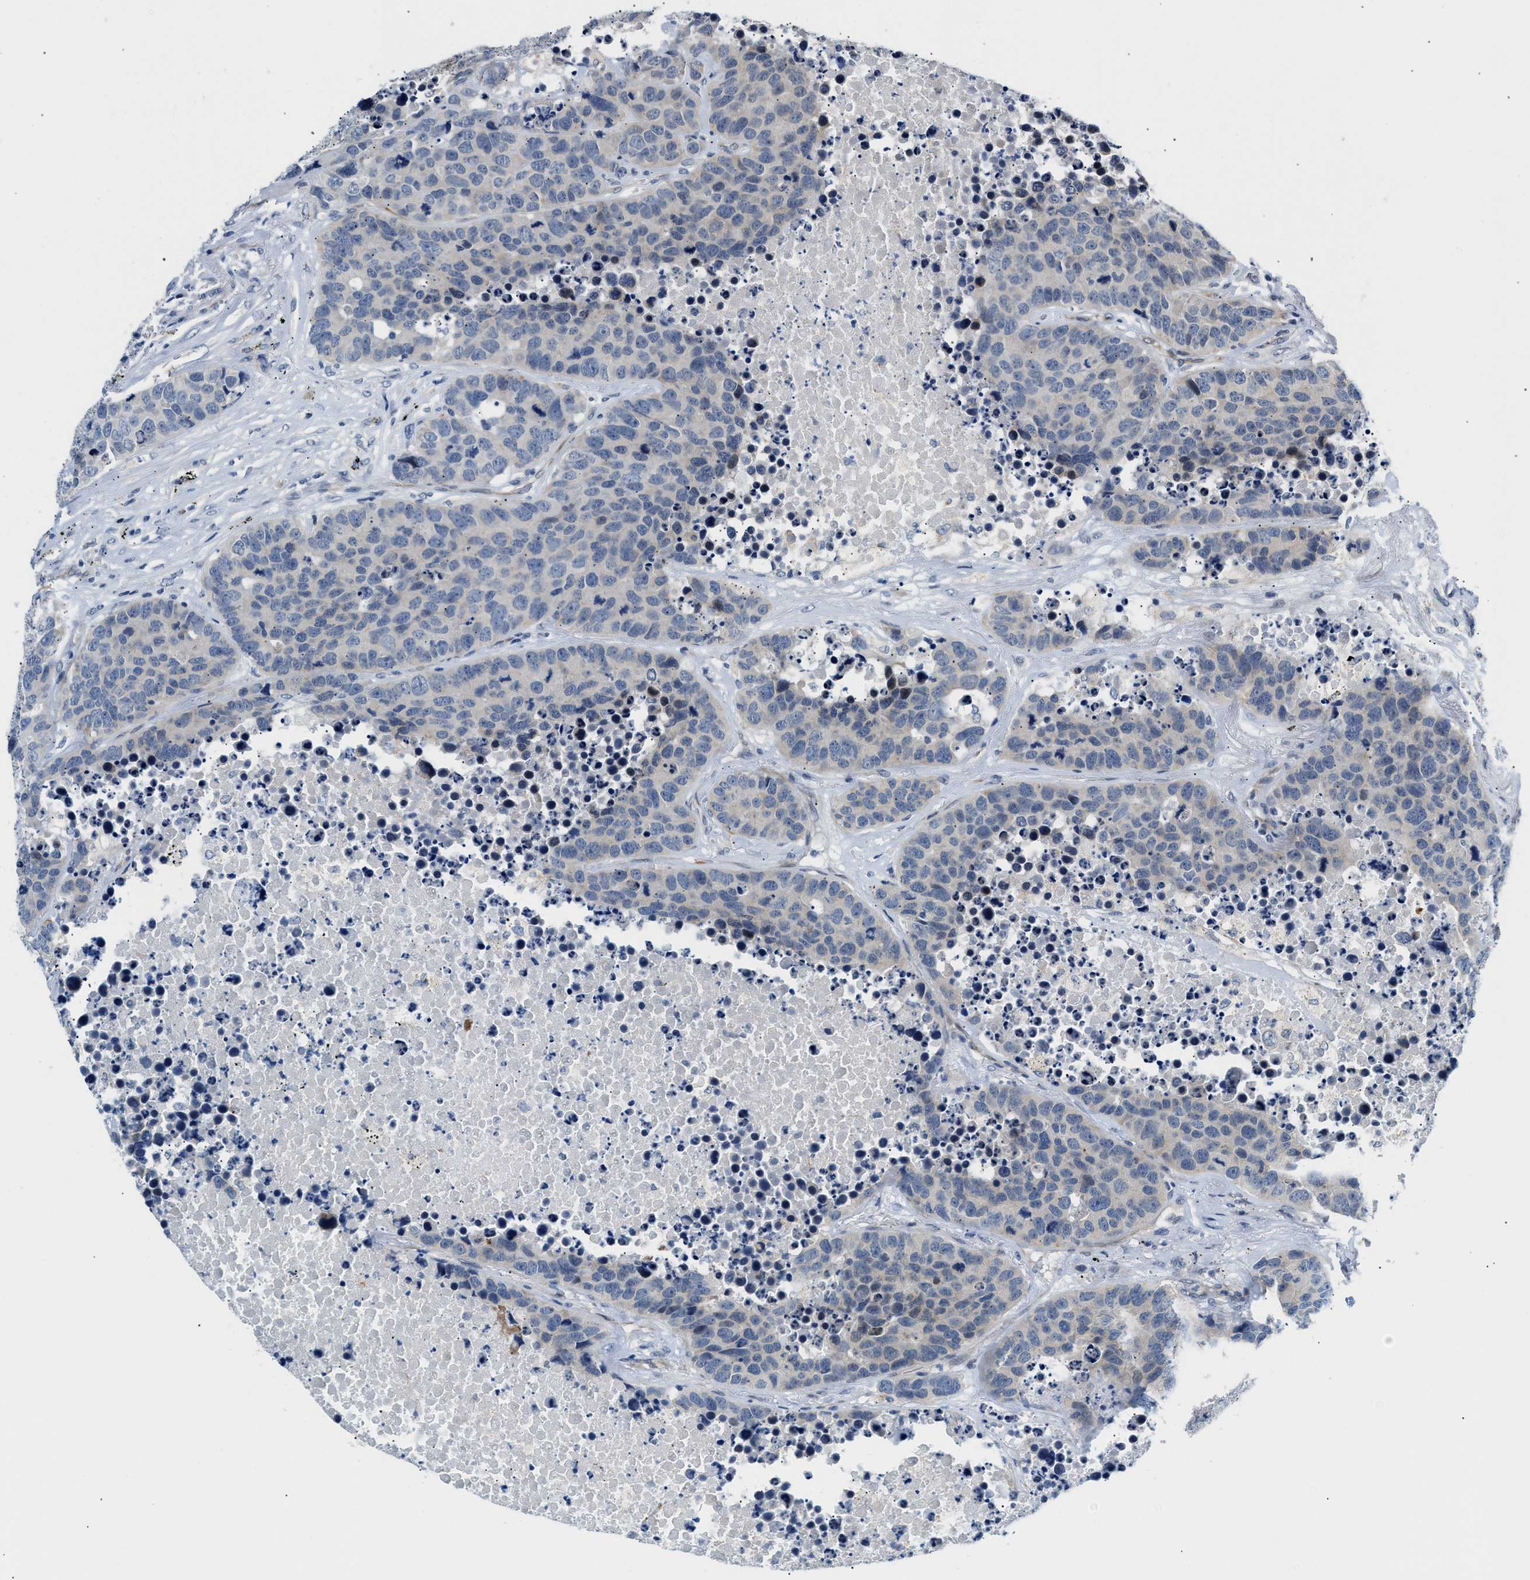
{"staining": {"intensity": "negative", "quantity": "none", "location": "none"}, "tissue": "carcinoid", "cell_type": "Tumor cells", "image_type": "cancer", "snomed": [{"axis": "morphology", "description": "Carcinoid, malignant, NOS"}, {"axis": "topography", "description": "Lung"}], "caption": "High power microscopy photomicrograph of an immunohistochemistry photomicrograph of carcinoid, revealing no significant staining in tumor cells. (Brightfield microscopy of DAB immunohistochemistry (IHC) at high magnification).", "gene": "PPM1H", "patient": {"sex": "male", "age": 60}}